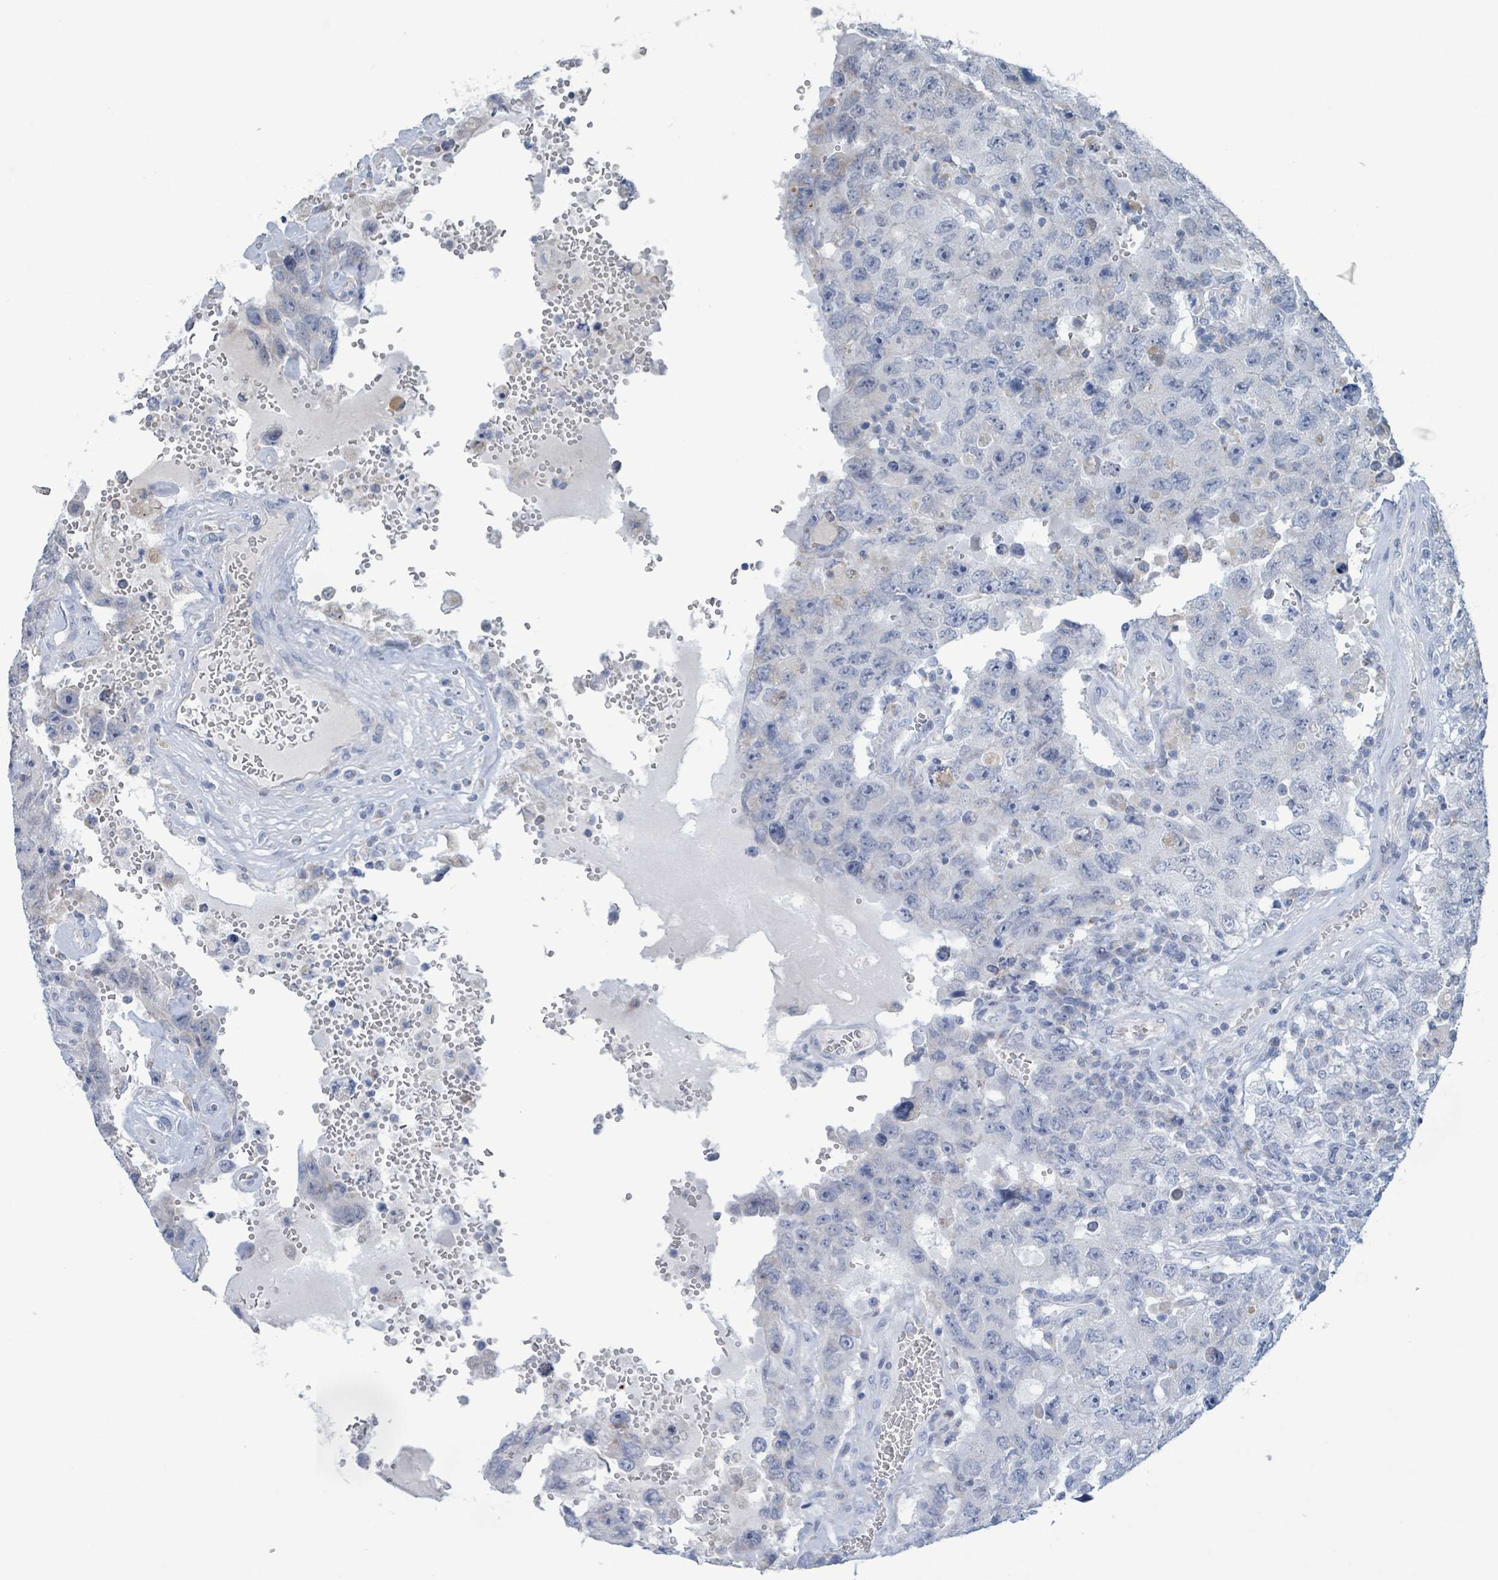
{"staining": {"intensity": "negative", "quantity": "none", "location": "none"}, "tissue": "testis cancer", "cell_type": "Tumor cells", "image_type": "cancer", "snomed": [{"axis": "morphology", "description": "Carcinoma, Embryonal, NOS"}, {"axis": "topography", "description": "Testis"}], "caption": "Immunohistochemistry of testis cancer (embryonal carcinoma) displays no expression in tumor cells.", "gene": "AKR1C4", "patient": {"sex": "male", "age": 26}}